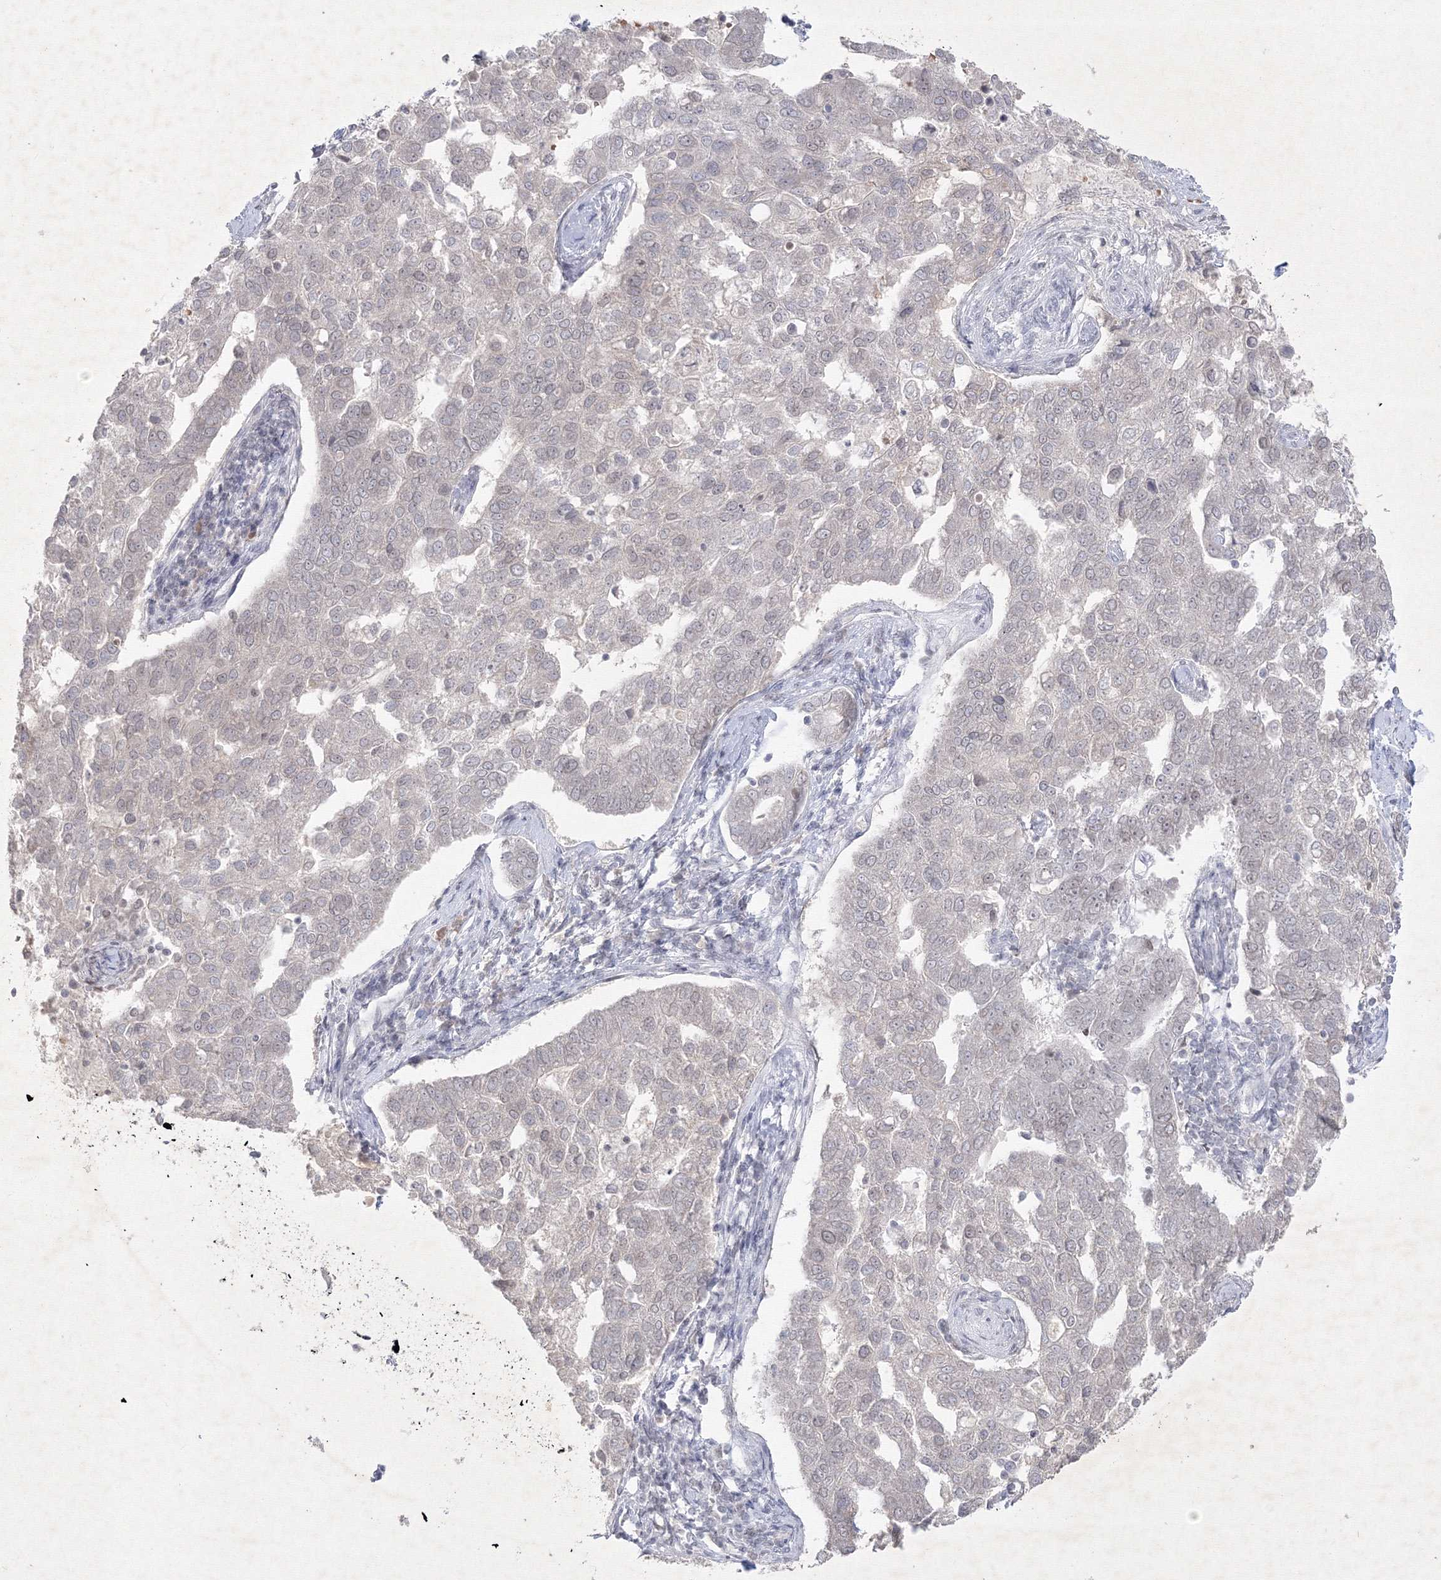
{"staining": {"intensity": "negative", "quantity": "none", "location": "none"}, "tissue": "pancreatic cancer", "cell_type": "Tumor cells", "image_type": "cancer", "snomed": [{"axis": "morphology", "description": "Adenocarcinoma, NOS"}, {"axis": "topography", "description": "Pancreas"}], "caption": "Tumor cells are negative for brown protein staining in pancreatic cancer.", "gene": "NXPE3", "patient": {"sex": "female", "age": 61}}